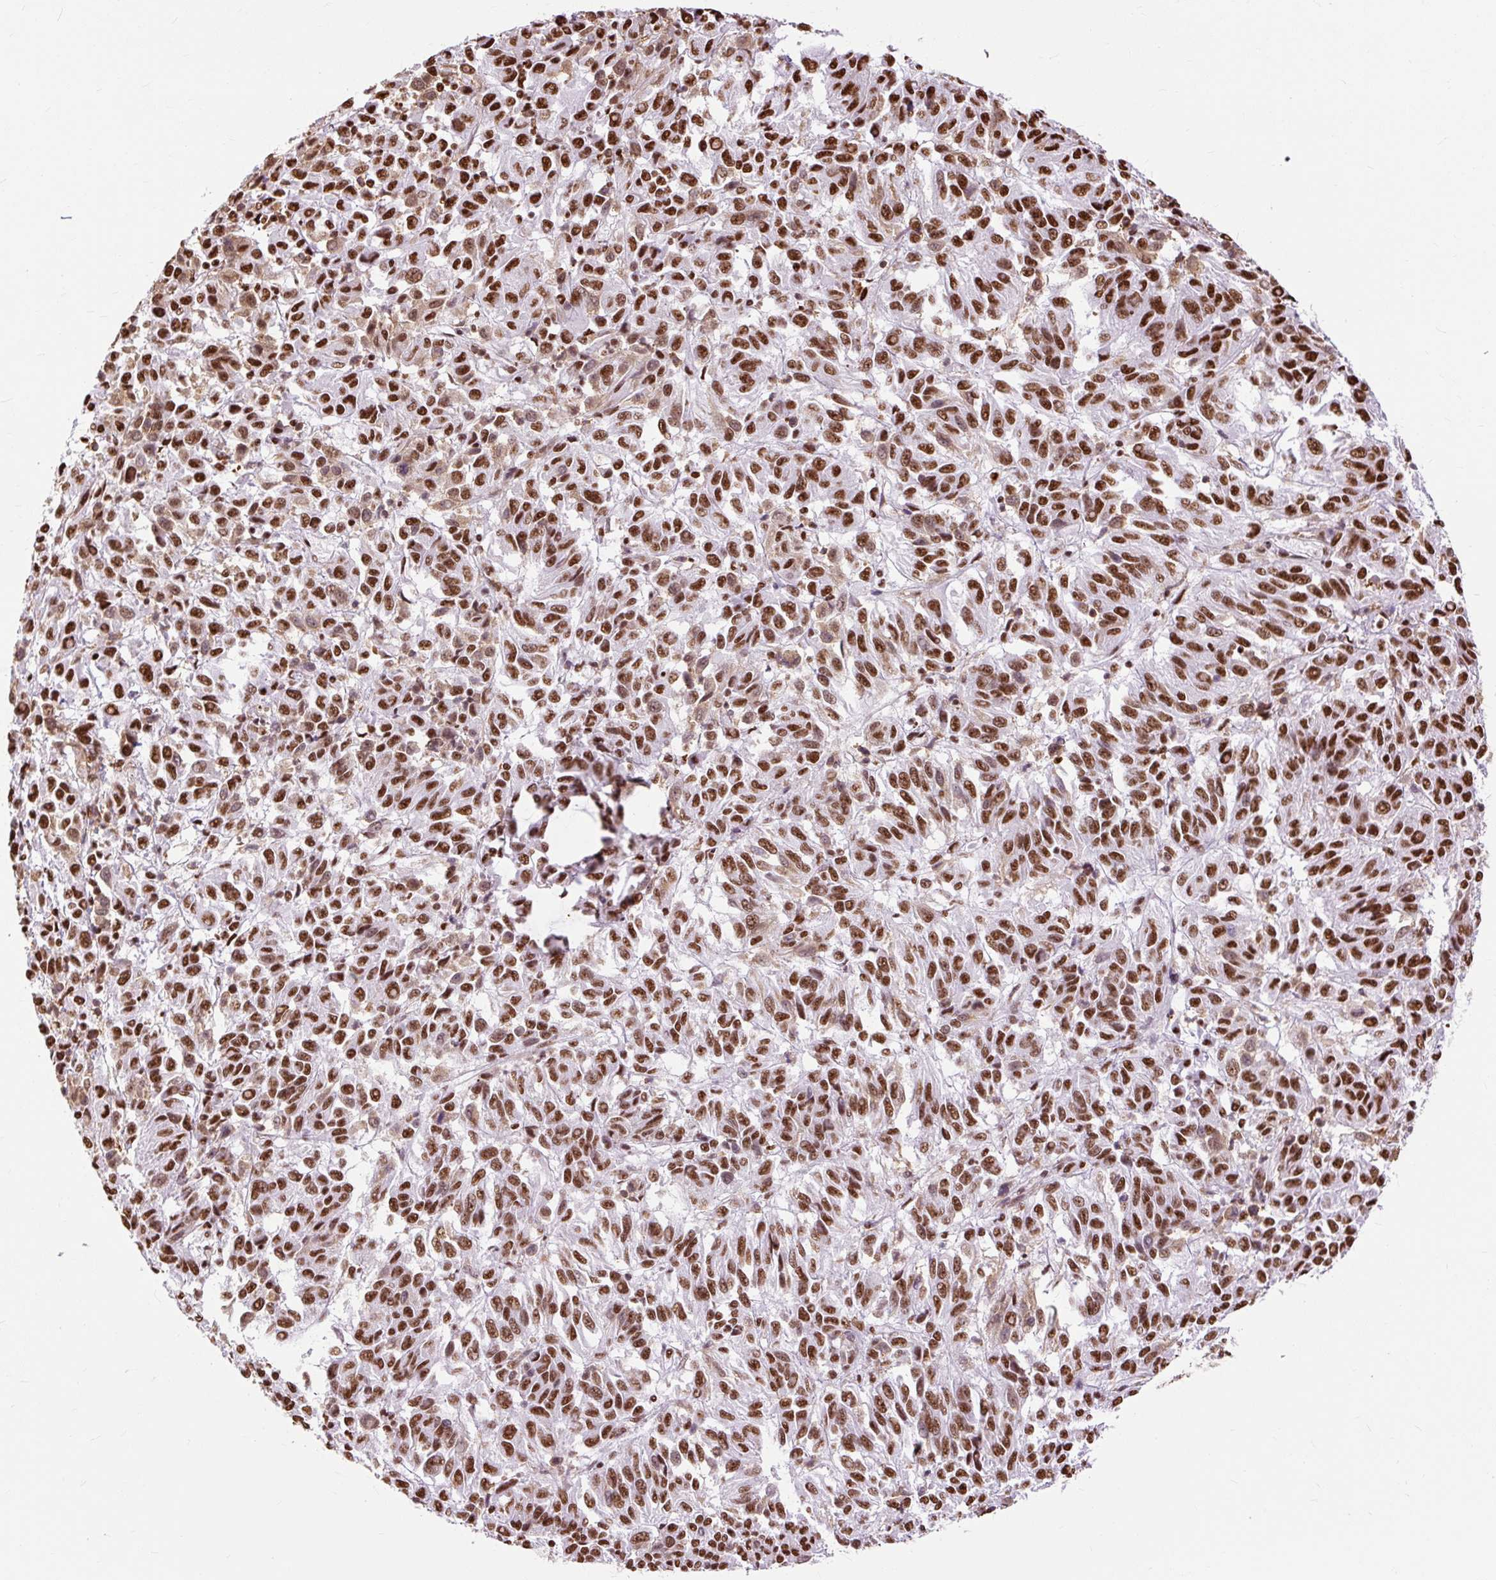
{"staining": {"intensity": "strong", "quantity": ">75%", "location": "nuclear"}, "tissue": "melanoma", "cell_type": "Tumor cells", "image_type": "cancer", "snomed": [{"axis": "morphology", "description": "Malignant melanoma, Metastatic site"}, {"axis": "topography", "description": "Lung"}], "caption": "Immunohistochemical staining of human melanoma demonstrates strong nuclear protein staining in approximately >75% of tumor cells.", "gene": "XRCC6", "patient": {"sex": "male", "age": 64}}